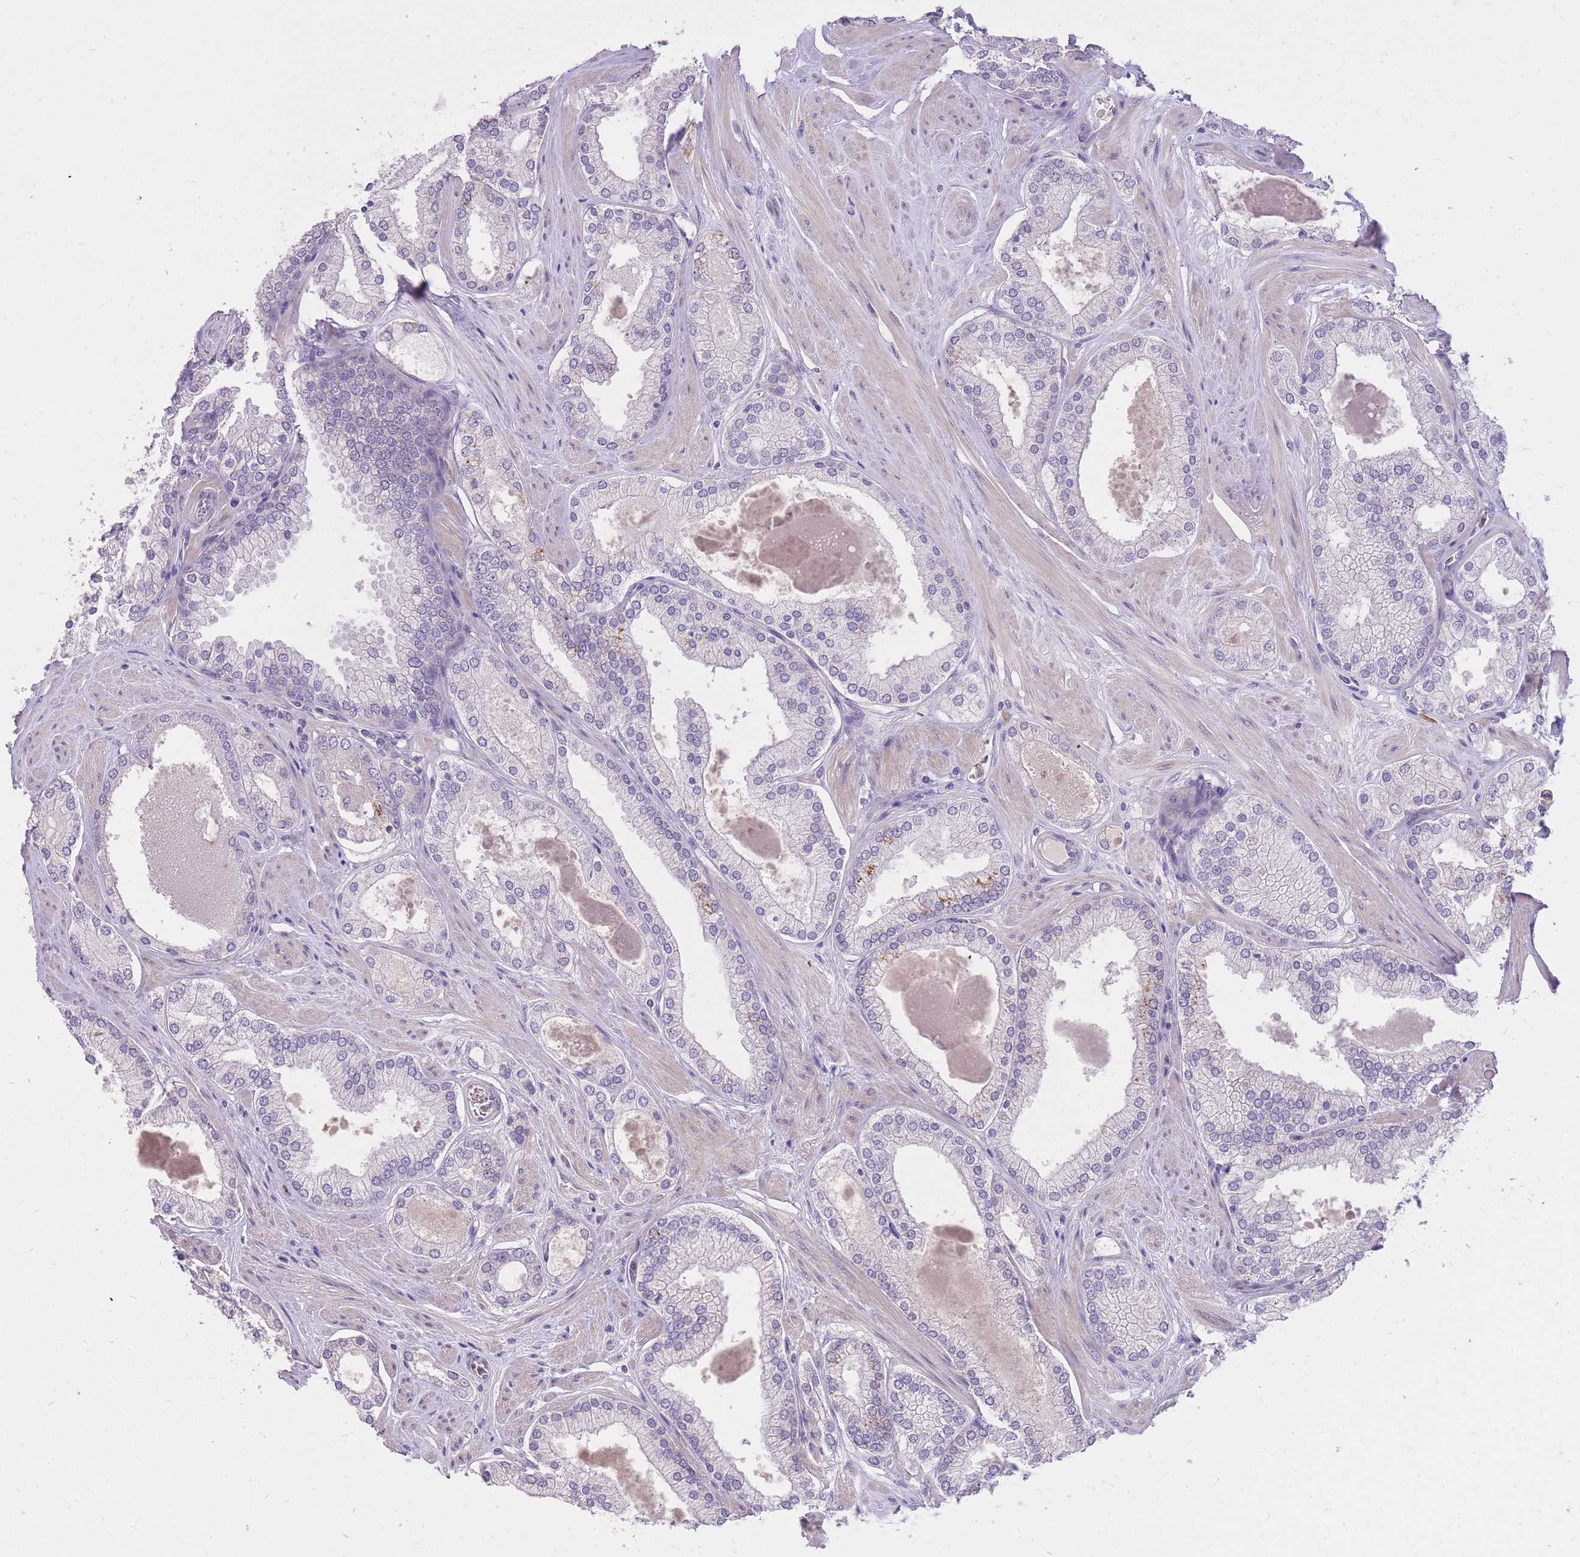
{"staining": {"intensity": "moderate", "quantity": "<25%", "location": "cytoplasmic/membranous"}, "tissue": "prostate cancer", "cell_type": "Tumor cells", "image_type": "cancer", "snomed": [{"axis": "morphology", "description": "Adenocarcinoma, Low grade"}, {"axis": "topography", "description": "Prostate"}], "caption": "Moderate cytoplasmic/membranous expression for a protein is seen in approximately <25% of tumor cells of prostate cancer using IHC.", "gene": "FRG2C", "patient": {"sex": "male", "age": 42}}